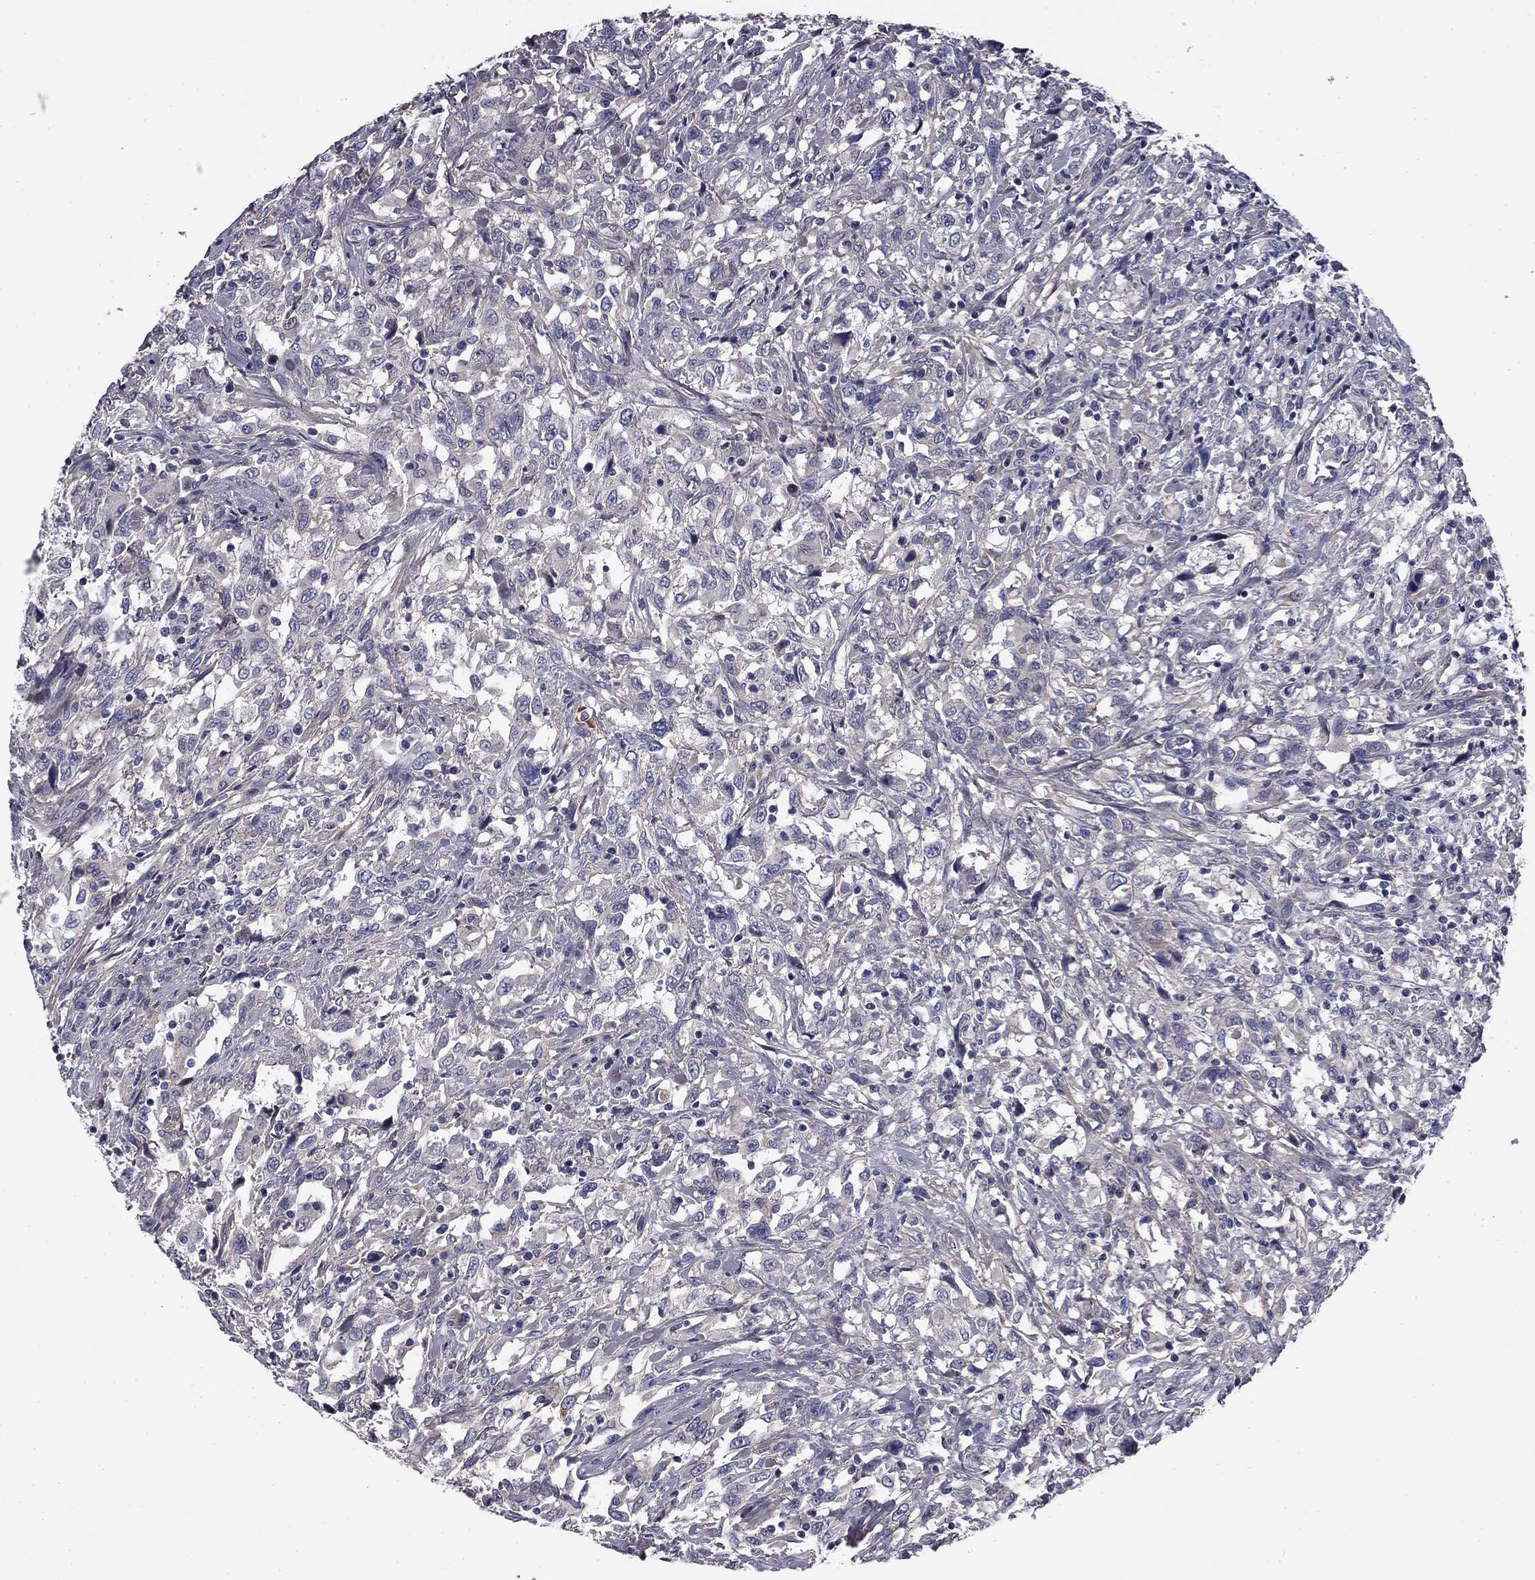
{"staining": {"intensity": "negative", "quantity": "none", "location": "none"}, "tissue": "urothelial cancer", "cell_type": "Tumor cells", "image_type": "cancer", "snomed": [{"axis": "morphology", "description": "Urothelial carcinoma, NOS"}, {"axis": "morphology", "description": "Urothelial carcinoma, High grade"}, {"axis": "topography", "description": "Urinary bladder"}], "caption": "This image is of transitional cell carcinoma stained with immunohistochemistry to label a protein in brown with the nuclei are counter-stained blue. There is no staining in tumor cells. Brightfield microscopy of immunohistochemistry (IHC) stained with DAB (brown) and hematoxylin (blue), captured at high magnification.", "gene": "COL2A1", "patient": {"sex": "female", "age": 64}}